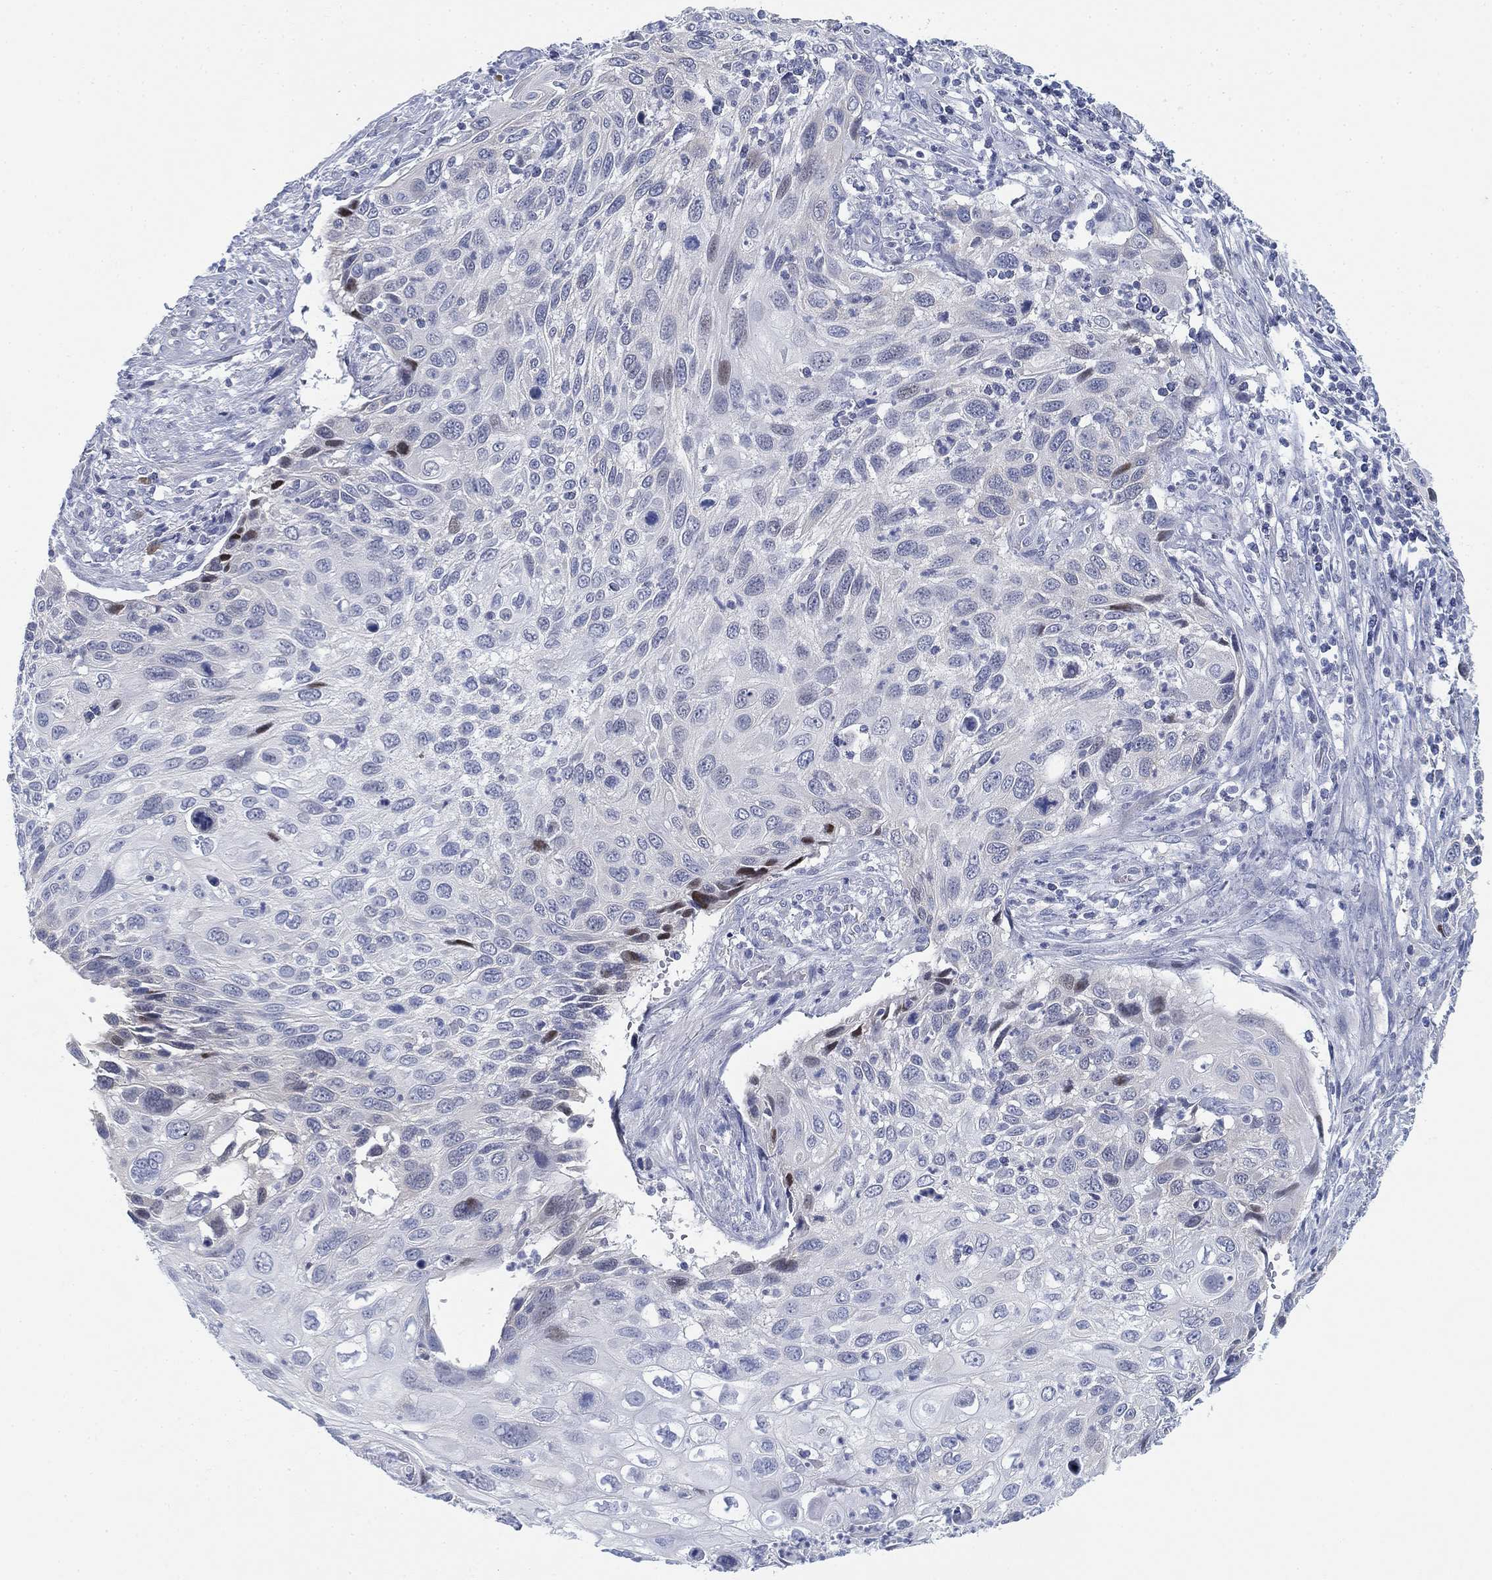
{"staining": {"intensity": "negative", "quantity": "none", "location": "none"}, "tissue": "cervical cancer", "cell_type": "Tumor cells", "image_type": "cancer", "snomed": [{"axis": "morphology", "description": "Squamous cell carcinoma, NOS"}, {"axis": "topography", "description": "Cervix"}], "caption": "A micrograph of squamous cell carcinoma (cervical) stained for a protein displays no brown staining in tumor cells.", "gene": "GCNA", "patient": {"sex": "female", "age": 70}}